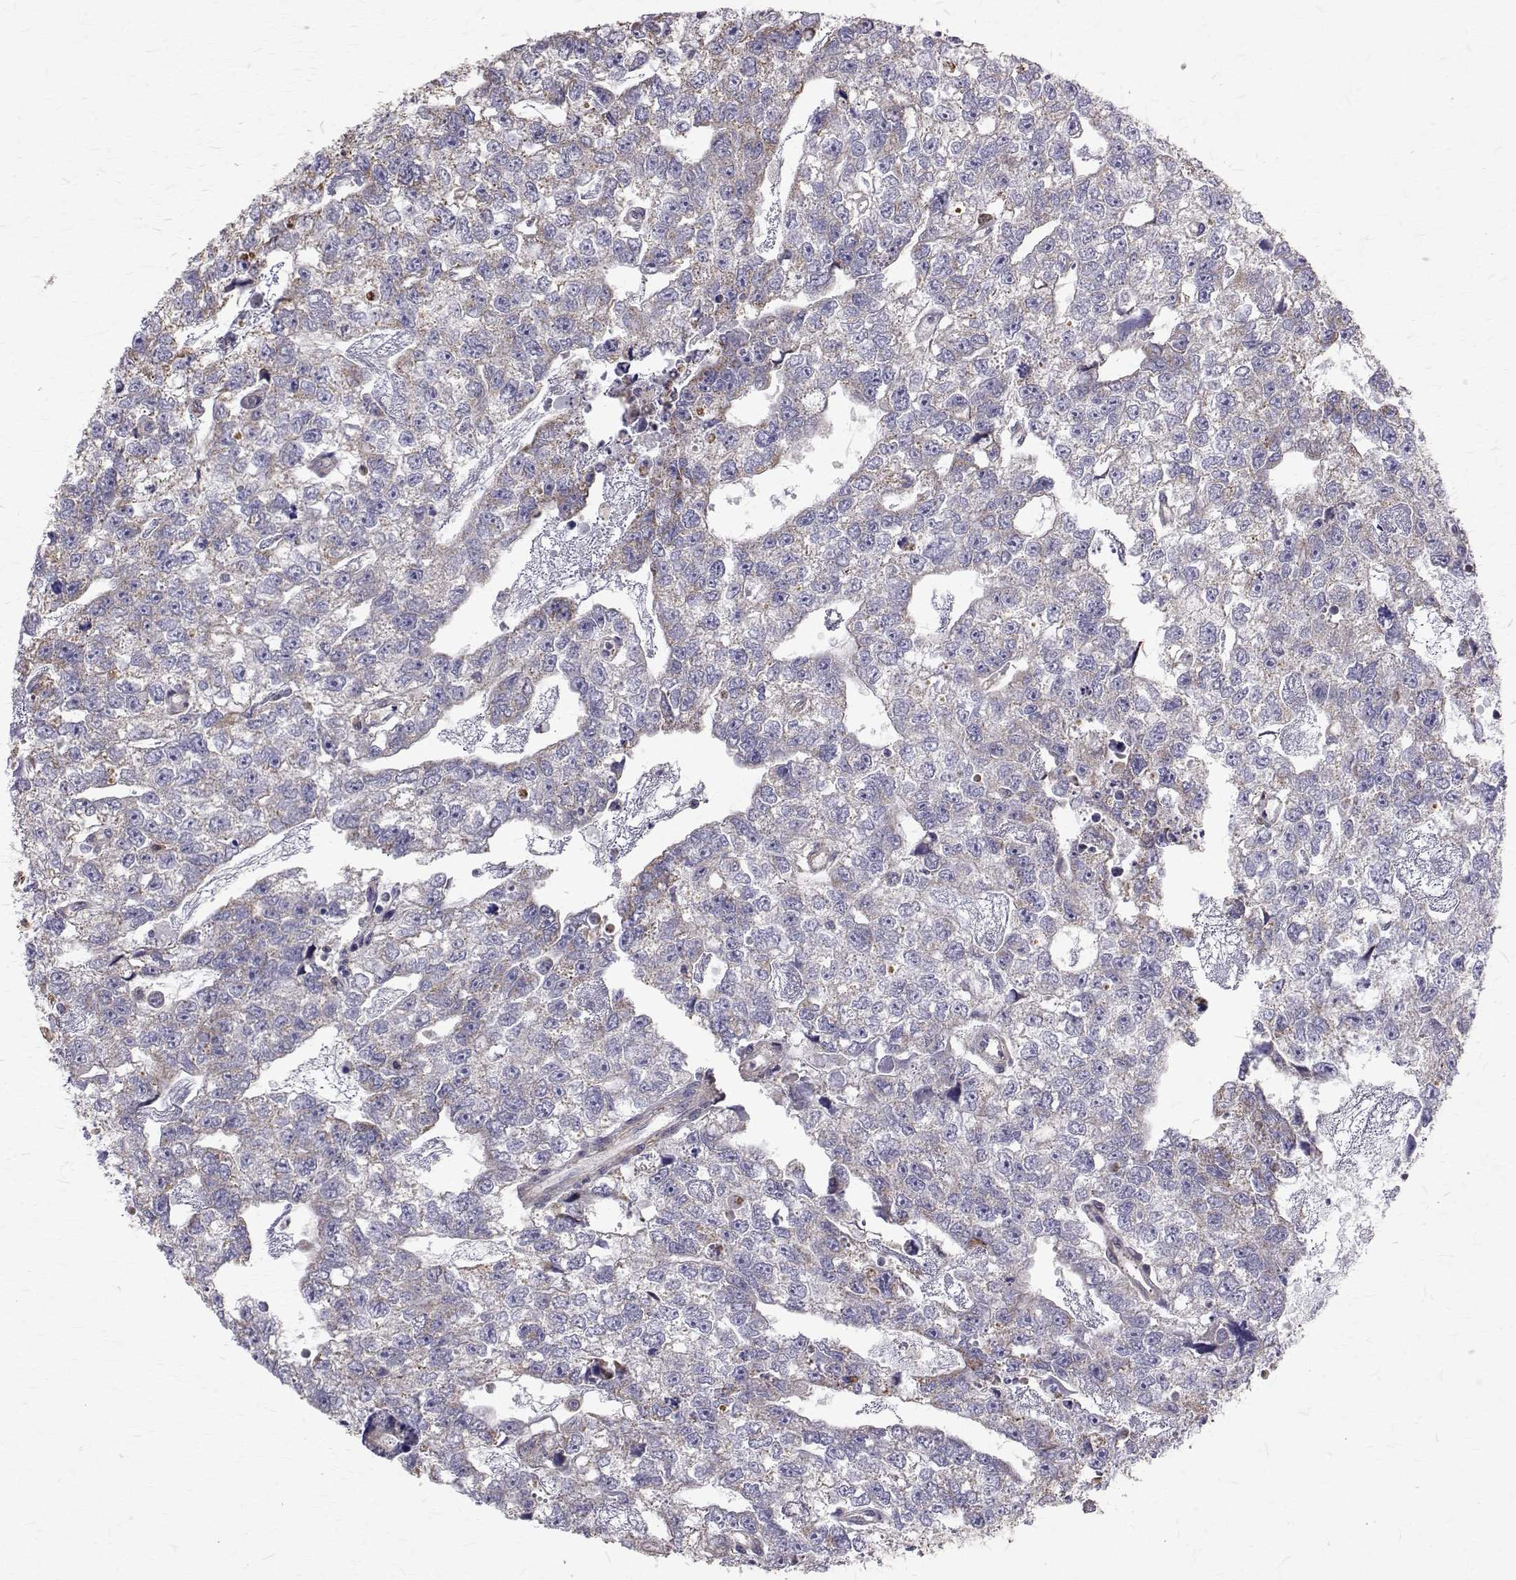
{"staining": {"intensity": "negative", "quantity": "none", "location": "none"}, "tissue": "testis cancer", "cell_type": "Tumor cells", "image_type": "cancer", "snomed": [{"axis": "morphology", "description": "Carcinoma, Embryonal, NOS"}, {"axis": "morphology", "description": "Teratoma, malignant, NOS"}, {"axis": "topography", "description": "Testis"}], "caption": "An immunohistochemistry photomicrograph of testis cancer is shown. There is no staining in tumor cells of testis cancer.", "gene": "CCDC89", "patient": {"sex": "male", "age": 44}}